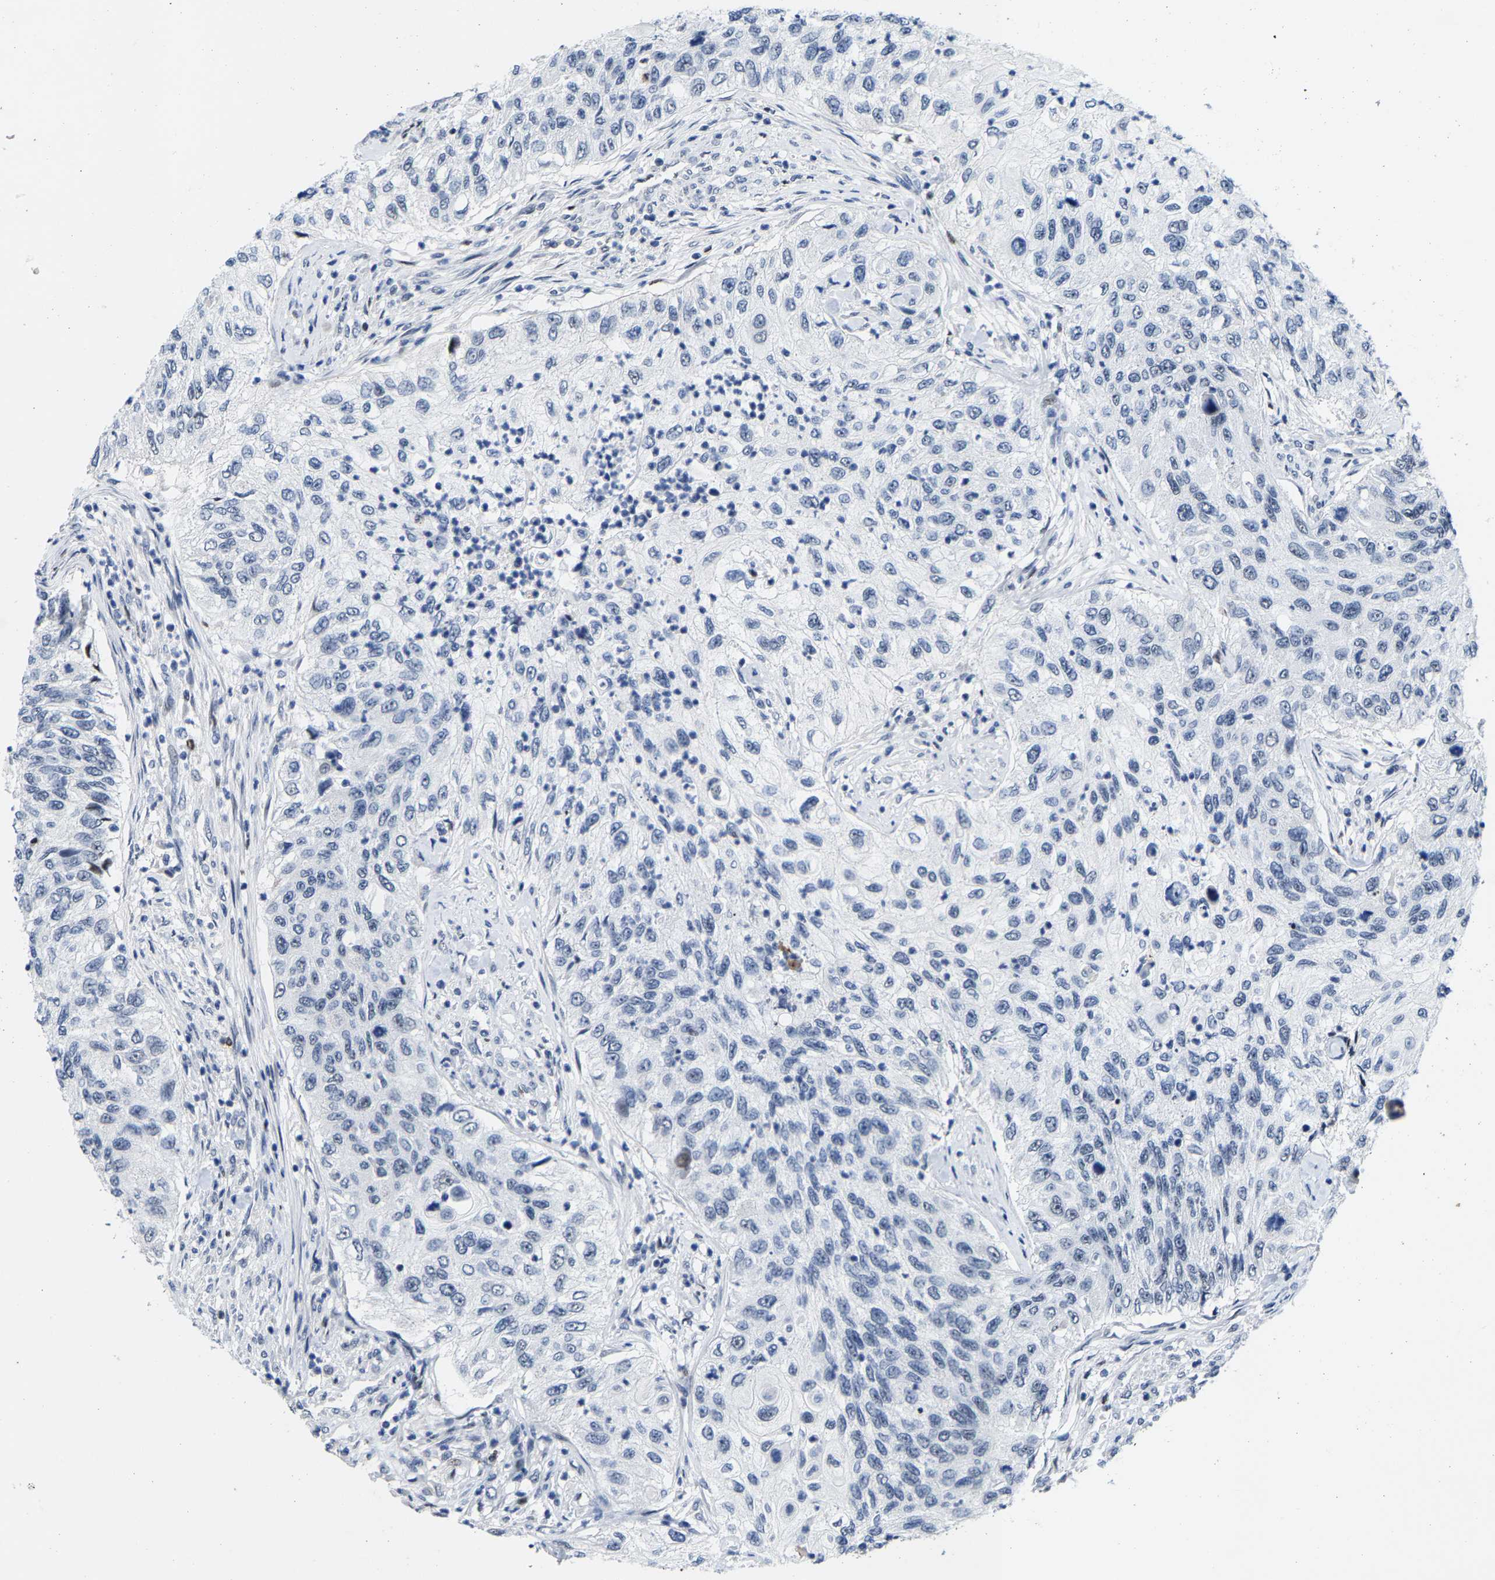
{"staining": {"intensity": "negative", "quantity": "none", "location": "none"}, "tissue": "urothelial cancer", "cell_type": "Tumor cells", "image_type": "cancer", "snomed": [{"axis": "morphology", "description": "Urothelial carcinoma, High grade"}, {"axis": "topography", "description": "Urinary bladder"}], "caption": "Urothelial cancer was stained to show a protein in brown. There is no significant positivity in tumor cells.", "gene": "SETD1B", "patient": {"sex": "female", "age": 60}}